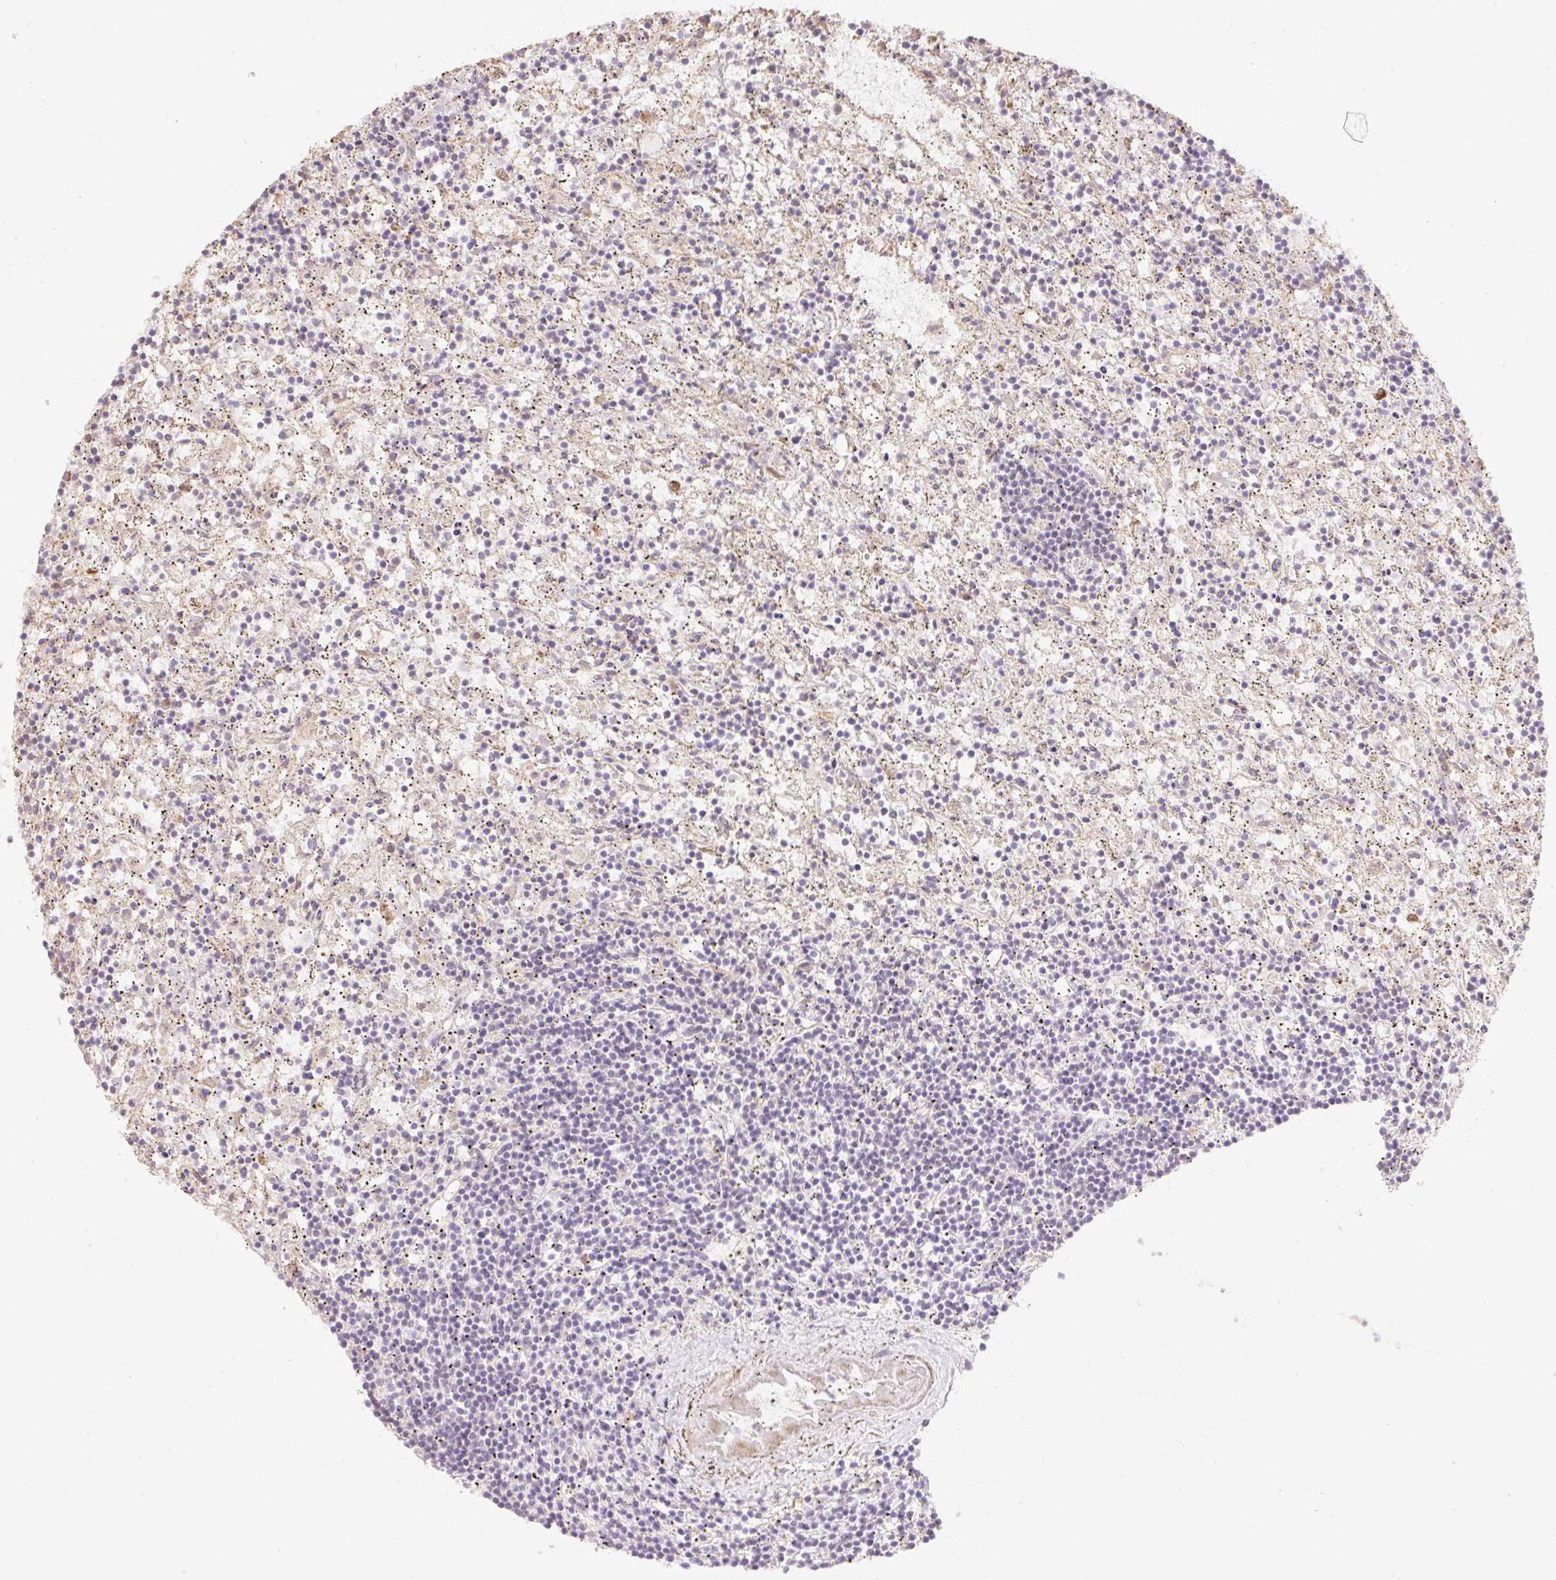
{"staining": {"intensity": "negative", "quantity": "none", "location": "none"}, "tissue": "lymphoma", "cell_type": "Tumor cells", "image_type": "cancer", "snomed": [{"axis": "morphology", "description": "Malignant lymphoma, non-Hodgkin's type, Low grade"}, {"axis": "topography", "description": "Spleen"}], "caption": "High power microscopy image of an immunohistochemistry photomicrograph of lymphoma, revealing no significant staining in tumor cells.", "gene": "EMC10", "patient": {"sex": "male", "age": 76}}